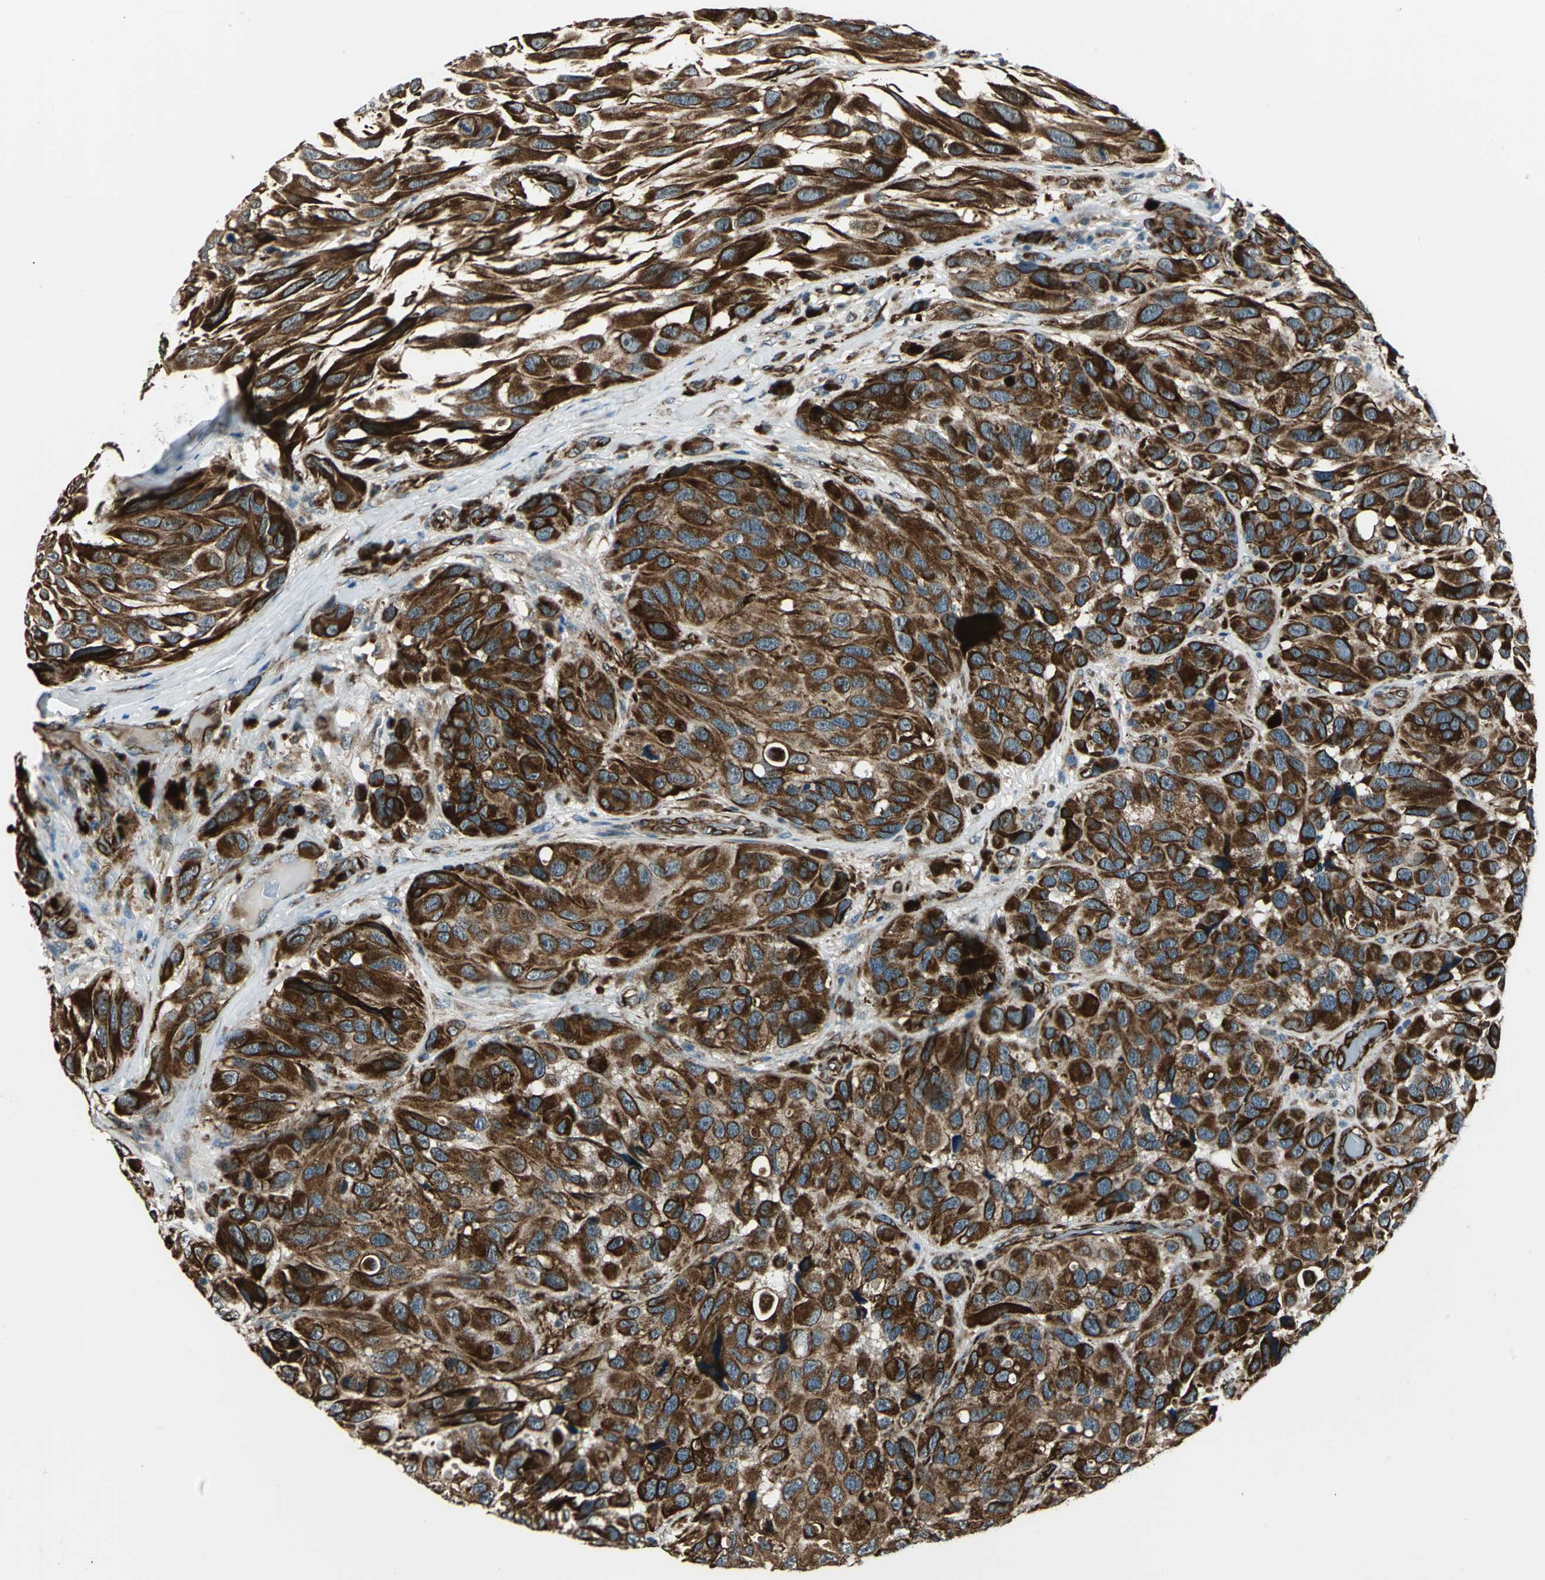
{"staining": {"intensity": "strong", "quantity": ">75%", "location": "cytoplasmic/membranous"}, "tissue": "melanoma", "cell_type": "Tumor cells", "image_type": "cancer", "snomed": [{"axis": "morphology", "description": "Malignant melanoma, NOS"}, {"axis": "topography", "description": "Skin"}], "caption": "Immunohistochemistry (DAB) staining of melanoma shows strong cytoplasmic/membranous protein expression in approximately >75% of tumor cells. Nuclei are stained in blue.", "gene": "EXD2", "patient": {"sex": "female", "age": 73}}